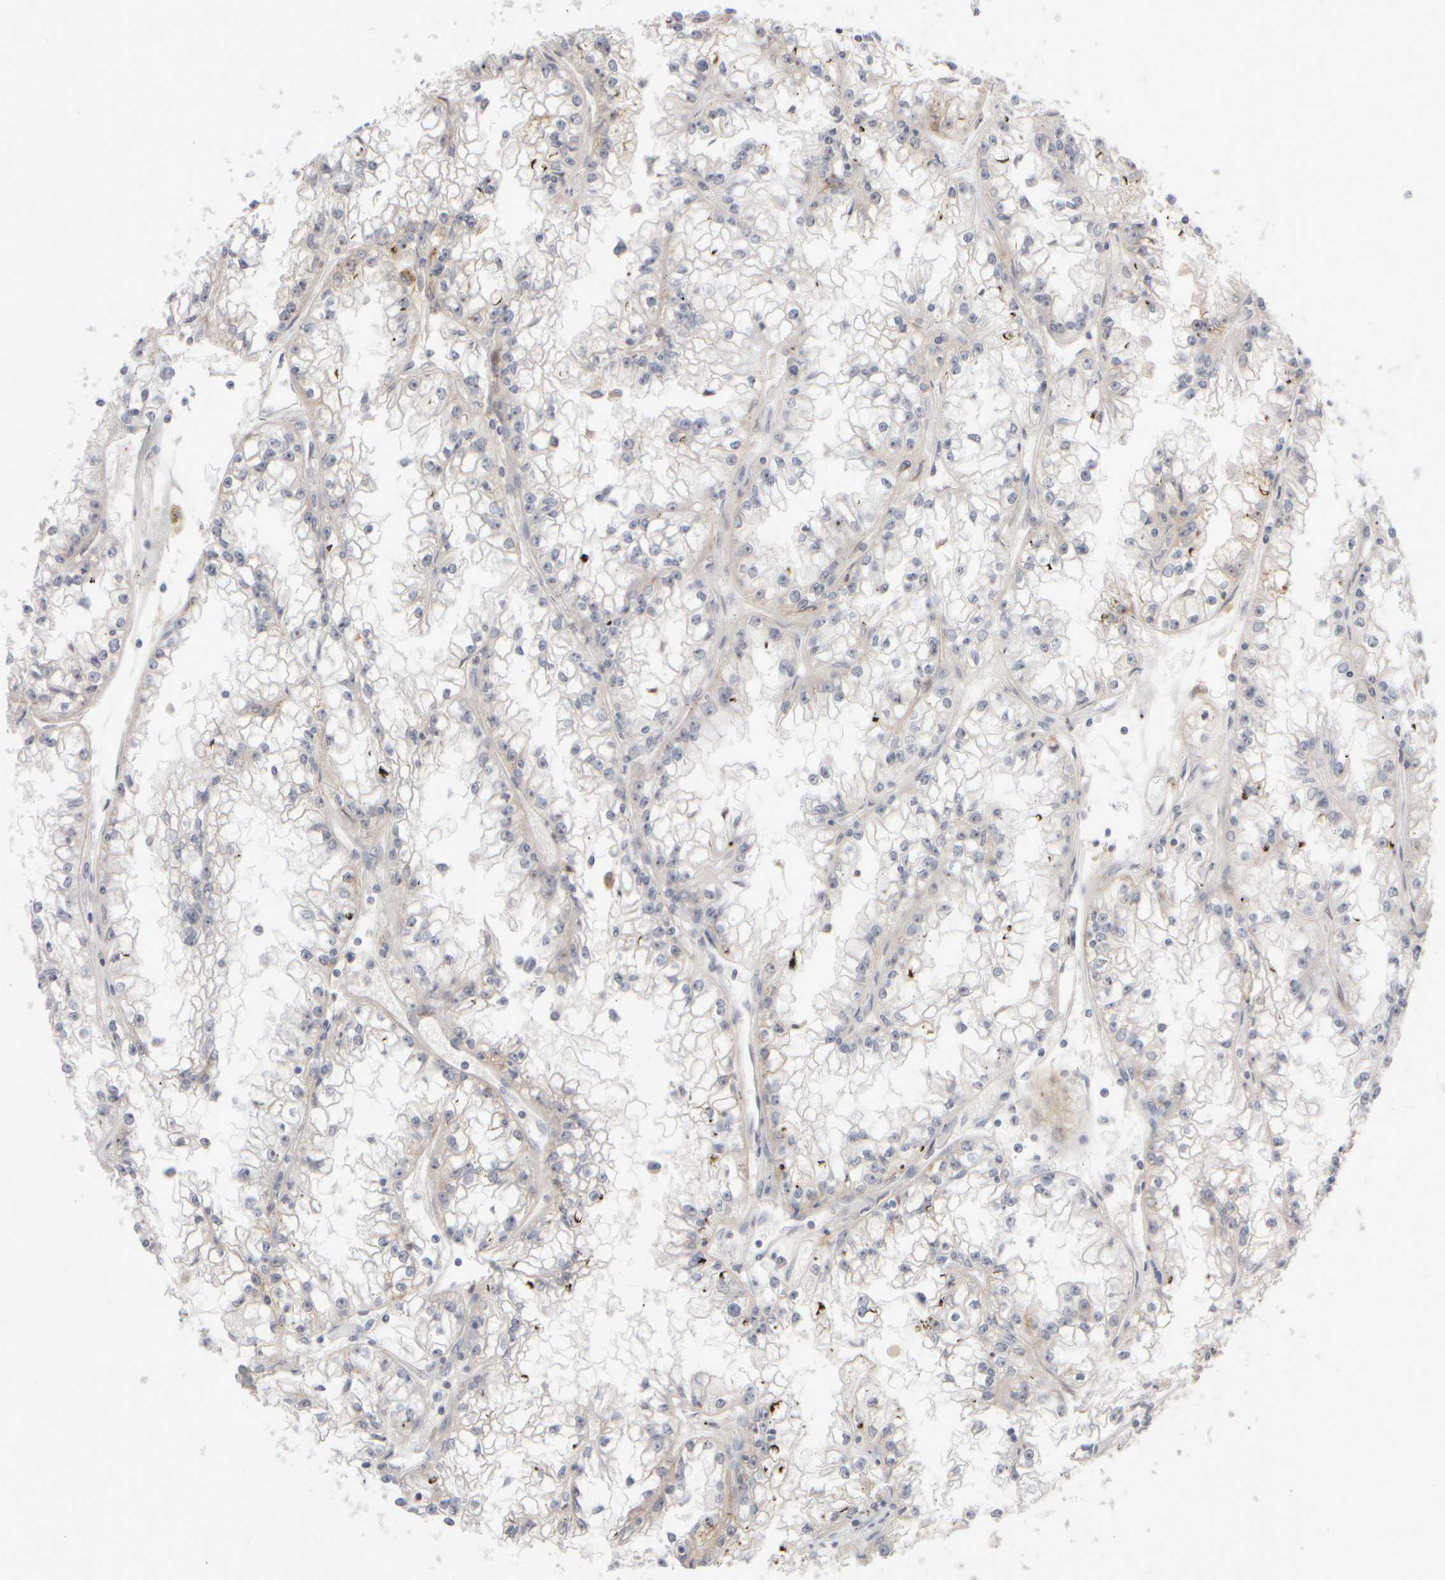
{"staining": {"intensity": "negative", "quantity": "none", "location": "none"}, "tissue": "renal cancer", "cell_type": "Tumor cells", "image_type": "cancer", "snomed": [{"axis": "morphology", "description": "Adenocarcinoma, NOS"}, {"axis": "topography", "description": "Kidney"}], "caption": "Renal adenocarcinoma was stained to show a protein in brown. There is no significant expression in tumor cells.", "gene": "CHADL", "patient": {"sex": "male", "age": 56}}